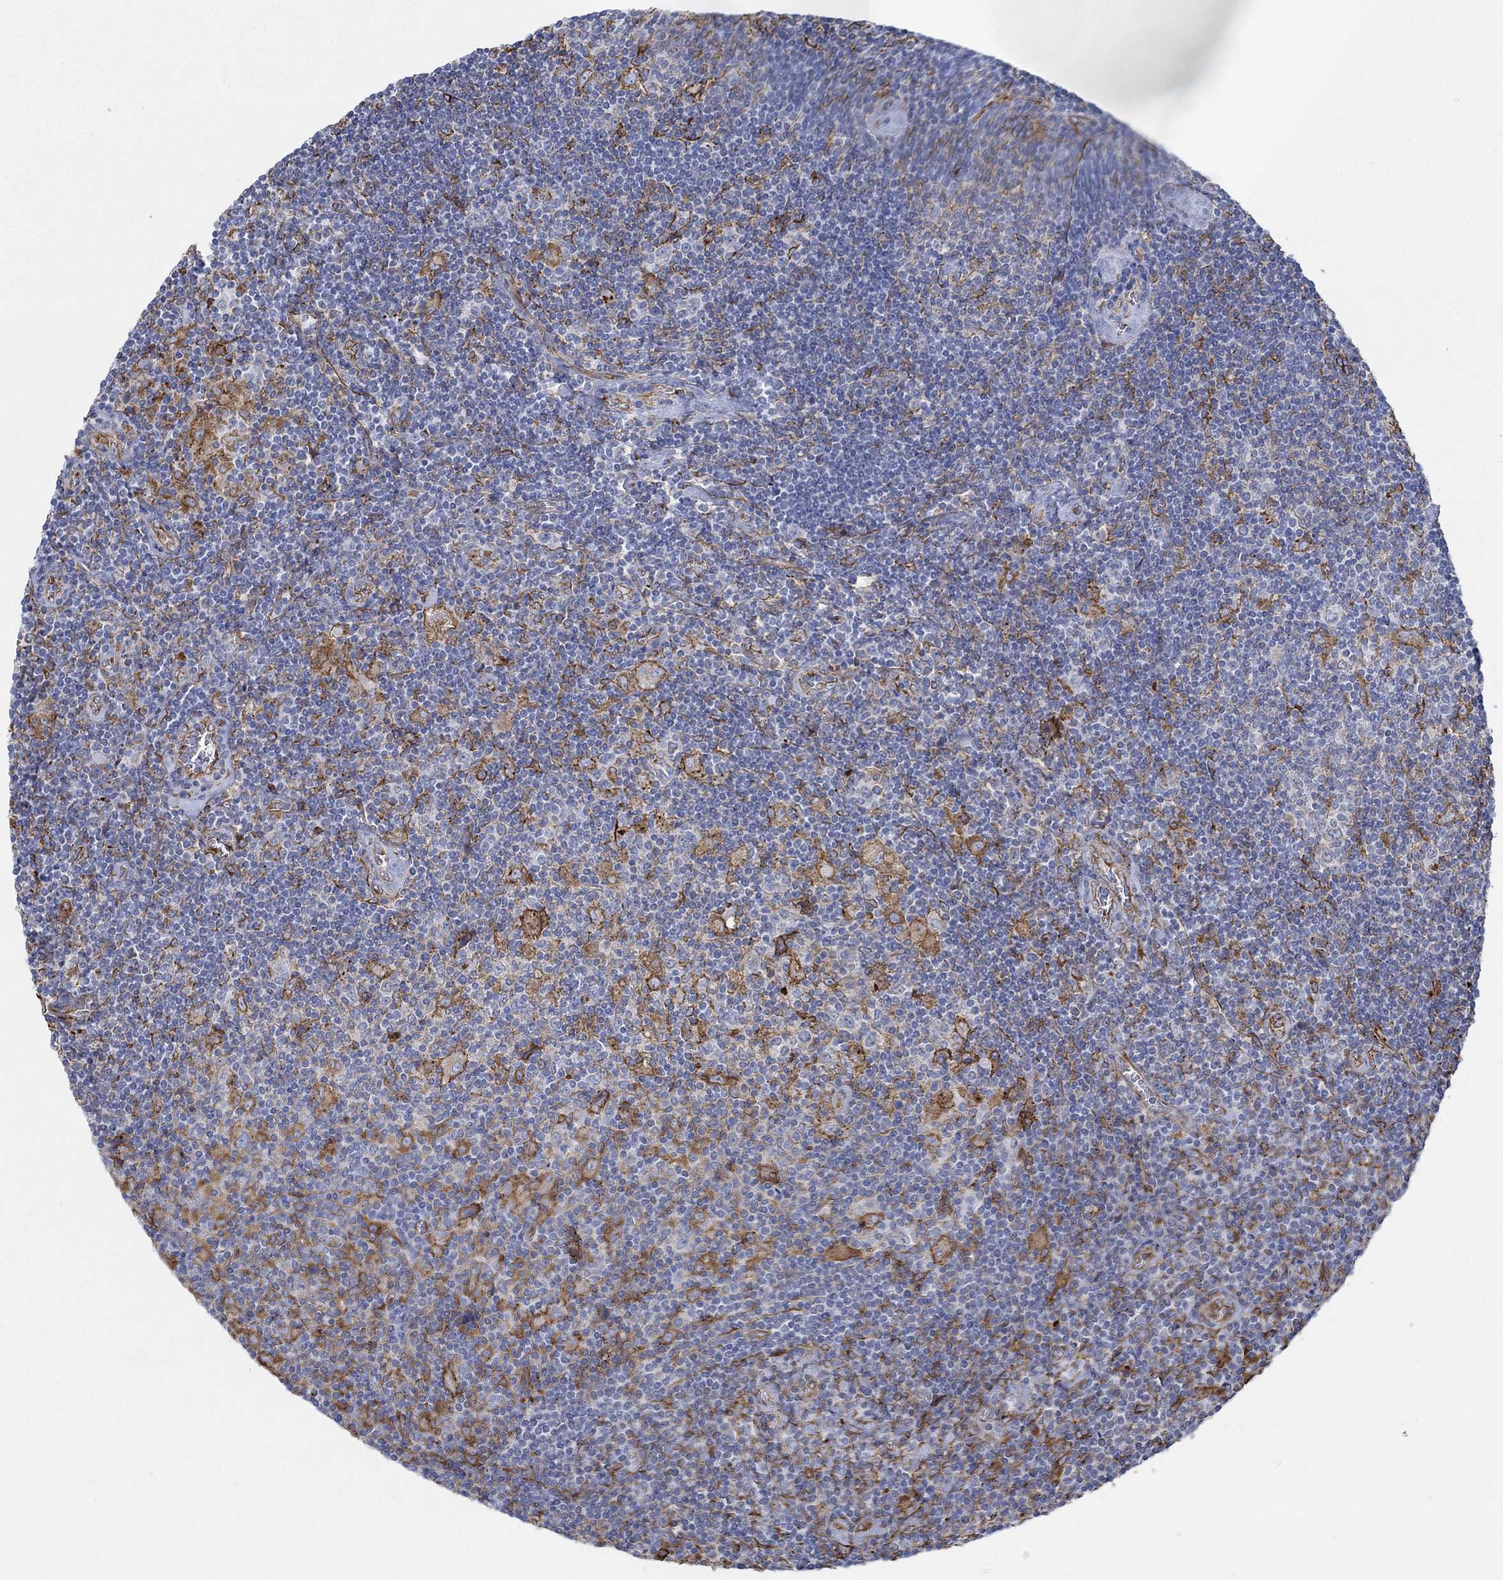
{"staining": {"intensity": "strong", "quantity": ">75%", "location": "cytoplasmic/membranous"}, "tissue": "lymphoma", "cell_type": "Tumor cells", "image_type": "cancer", "snomed": [{"axis": "morphology", "description": "Hodgkin's disease, NOS"}, {"axis": "topography", "description": "Lymph node"}], "caption": "The micrograph demonstrates immunohistochemical staining of Hodgkin's disease. There is strong cytoplasmic/membranous staining is seen in about >75% of tumor cells.", "gene": "STC2", "patient": {"sex": "male", "age": 40}}